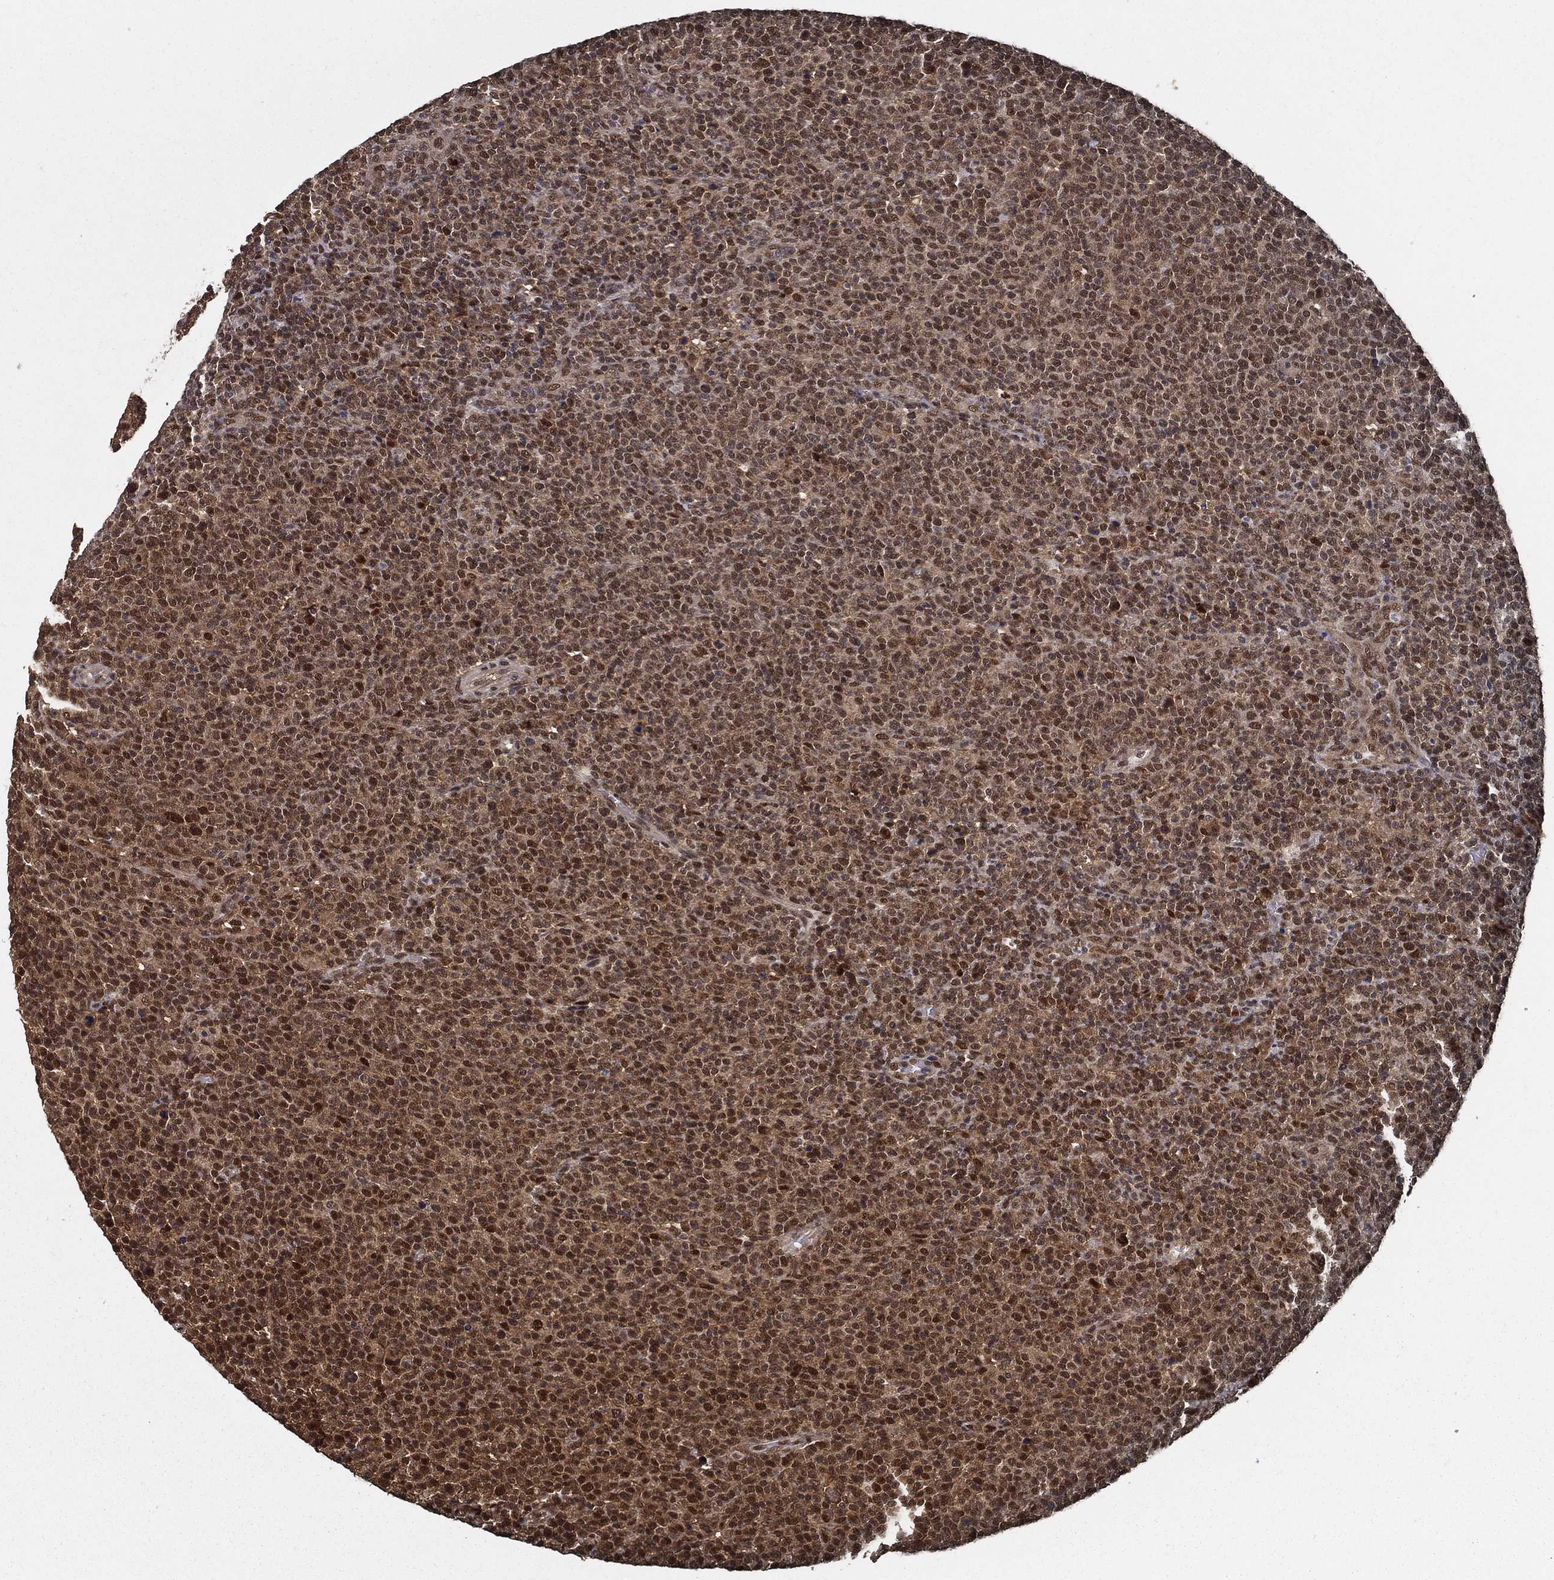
{"staining": {"intensity": "moderate", "quantity": "25%-75%", "location": "nuclear"}, "tissue": "lymphoma", "cell_type": "Tumor cells", "image_type": "cancer", "snomed": [{"axis": "morphology", "description": "Malignant lymphoma, non-Hodgkin's type, High grade"}, {"axis": "topography", "description": "Lymph node"}], "caption": "IHC image of neoplastic tissue: human lymphoma stained using IHC exhibits medium levels of moderate protein expression localized specifically in the nuclear of tumor cells, appearing as a nuclear brown color.", "gene": "CARM1", "patient": {"sex": "male", "age": 61}}